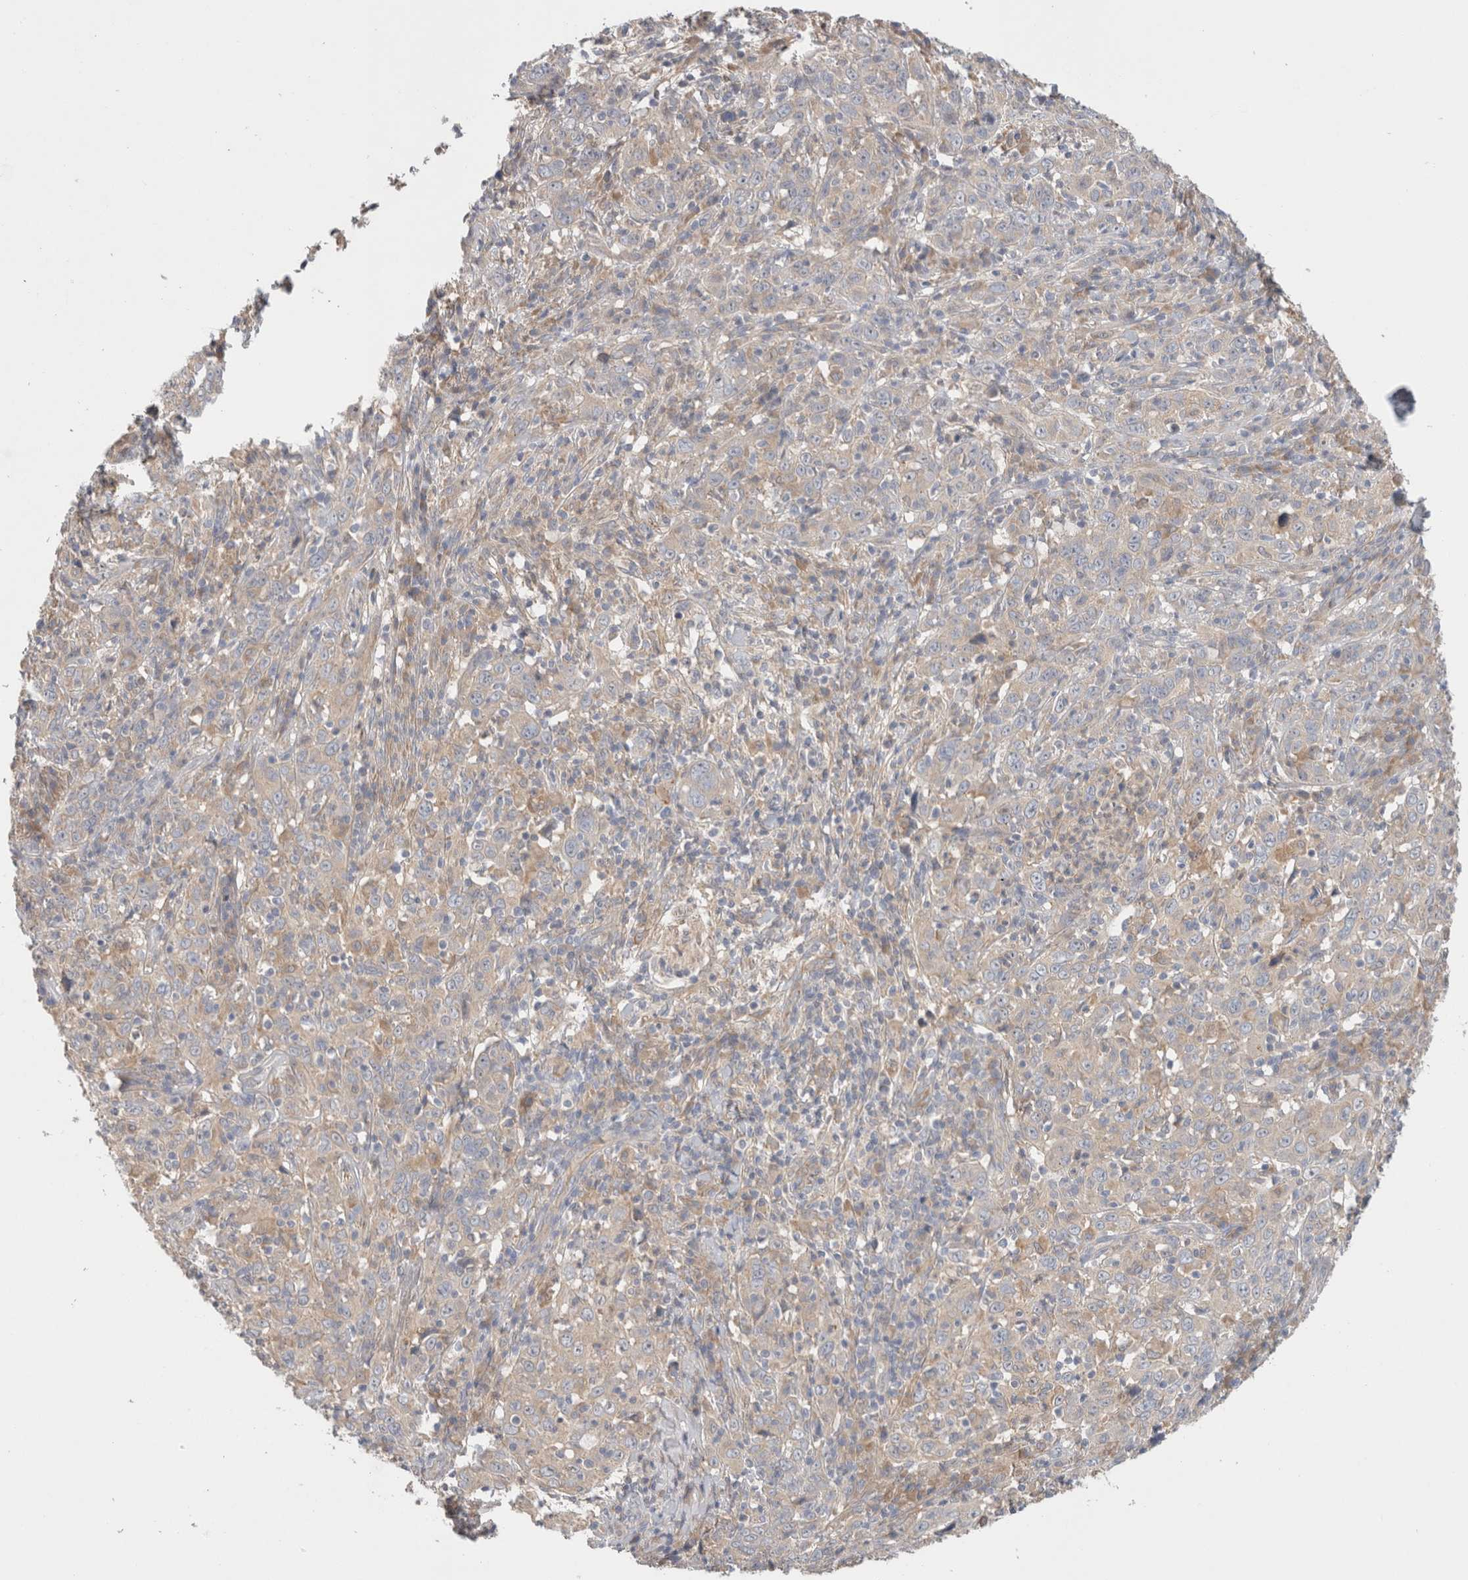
{"staining": {"intensity": "weak", "quantity": "25%-75%", "location": "cytoplasmic/membranous"}, "tissue": "cervical cancer", "cell_type": "Tumor cells", "image_type": "cancer", "snomed": [{"axis": "morphology", "description": "Squamous cell carcinoma, NOS"}, {"axis": "topography", "description": "Cervix"}], "caption": "This histopathology image demonstrates cervical cancer (squamous cell carcinoma) stained with IHC to label a protein in brown. The cytoplasmic/membranous of tumor cells show weak positivity for the protein. Nuclei are counter-stained blue.", "gene": "SGK3", "patient": {"sex": "female", "age": 46}}